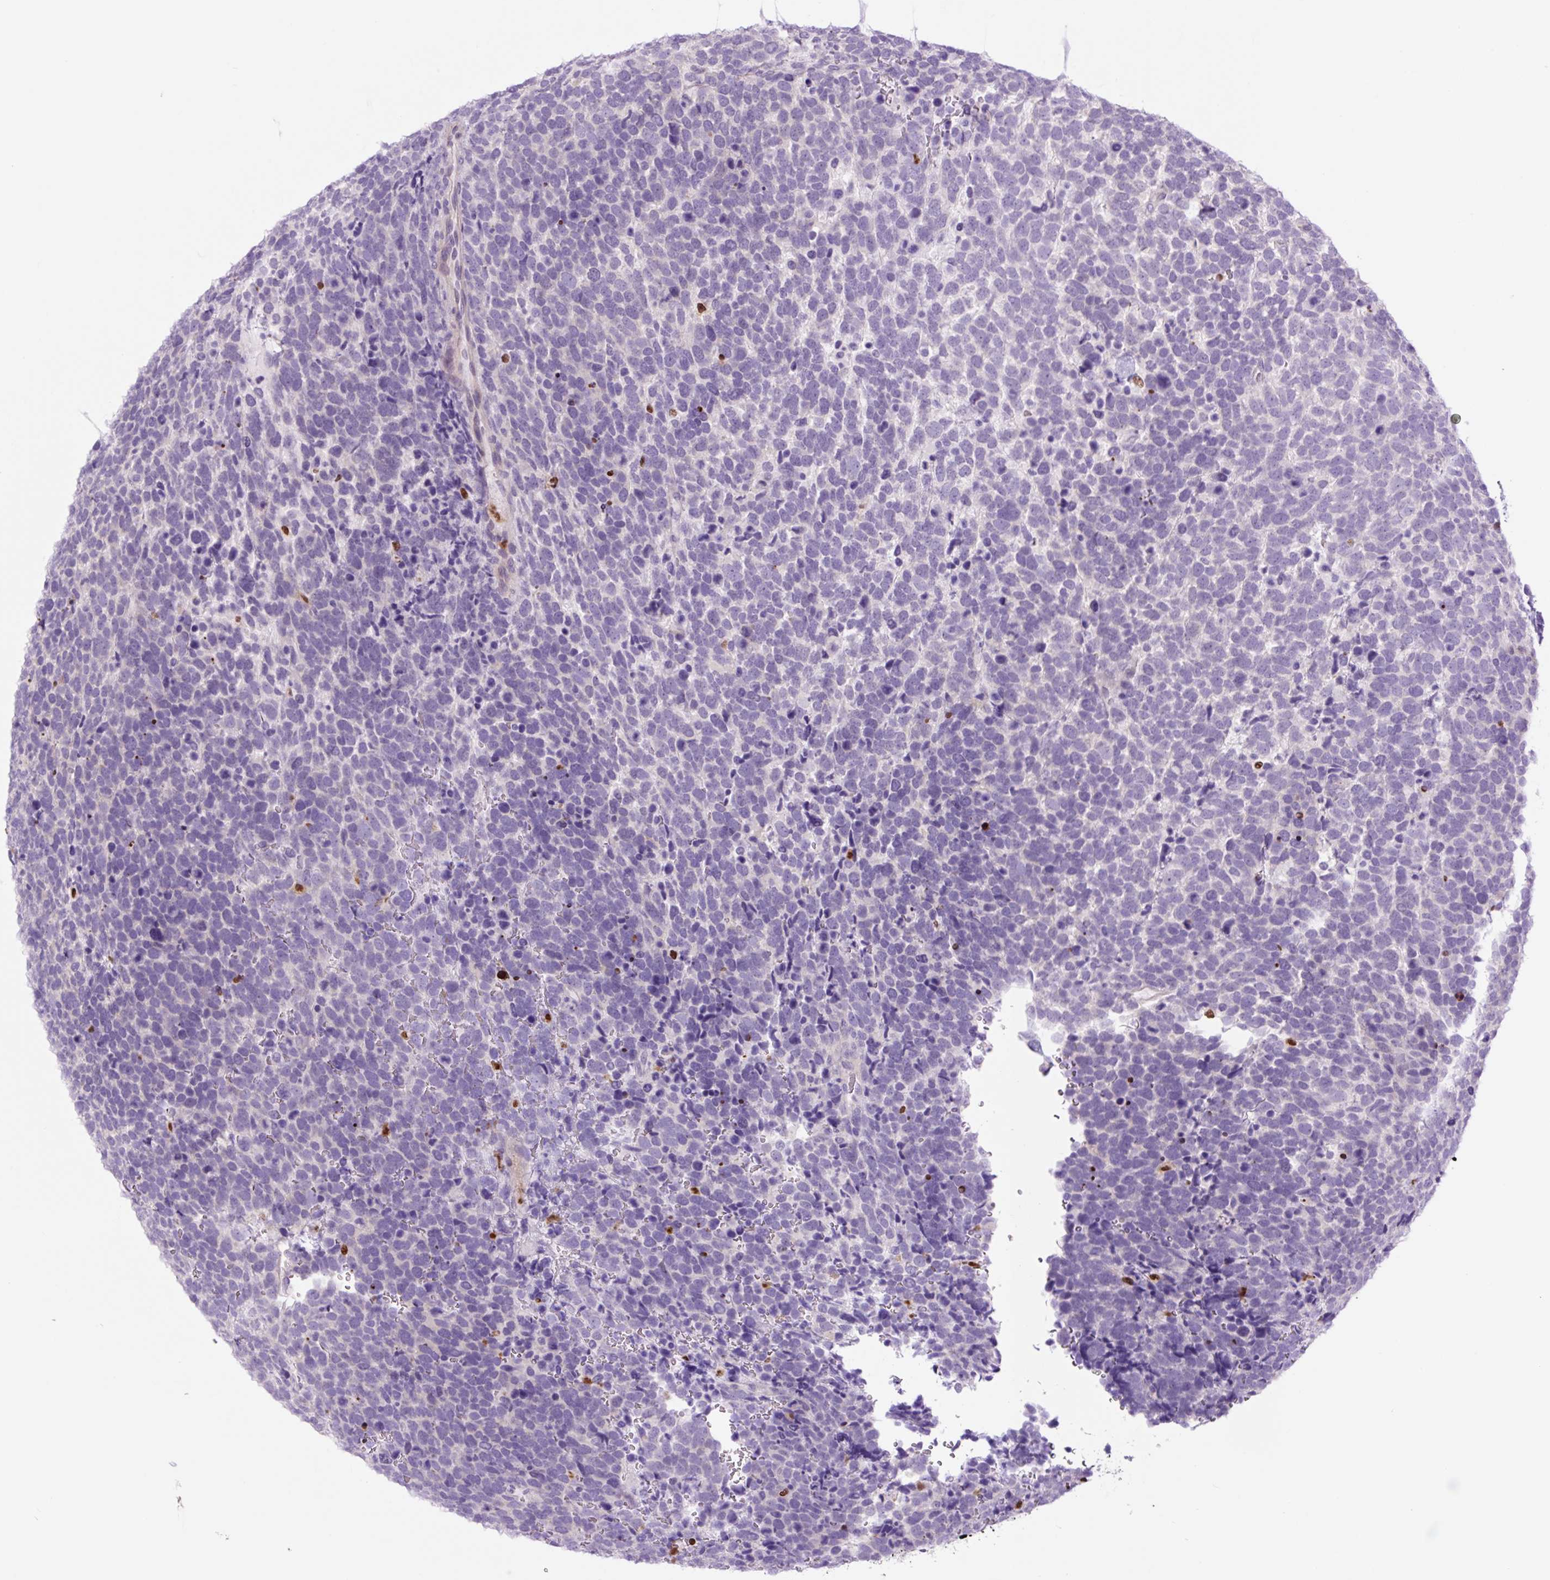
{"staining": {"intensity": "negative", "quantity": "none", "location": "none"}, "tissue": "urothelial cancer", "cell_type": "Tumor cells", "image_type": "cancer", "snomed": [{"axis": "morphology", "description": "Urothelial carcinoma, High grade"}, {"axis": "topography", "description": "Urinary bladder"}], "caption": "Urothelial carcinoma (high-grade) stained for a protein using IHC shows no positivity tumor cells.", "gene": "SPI1", "patient": {"sex": "female", "age": 82}}